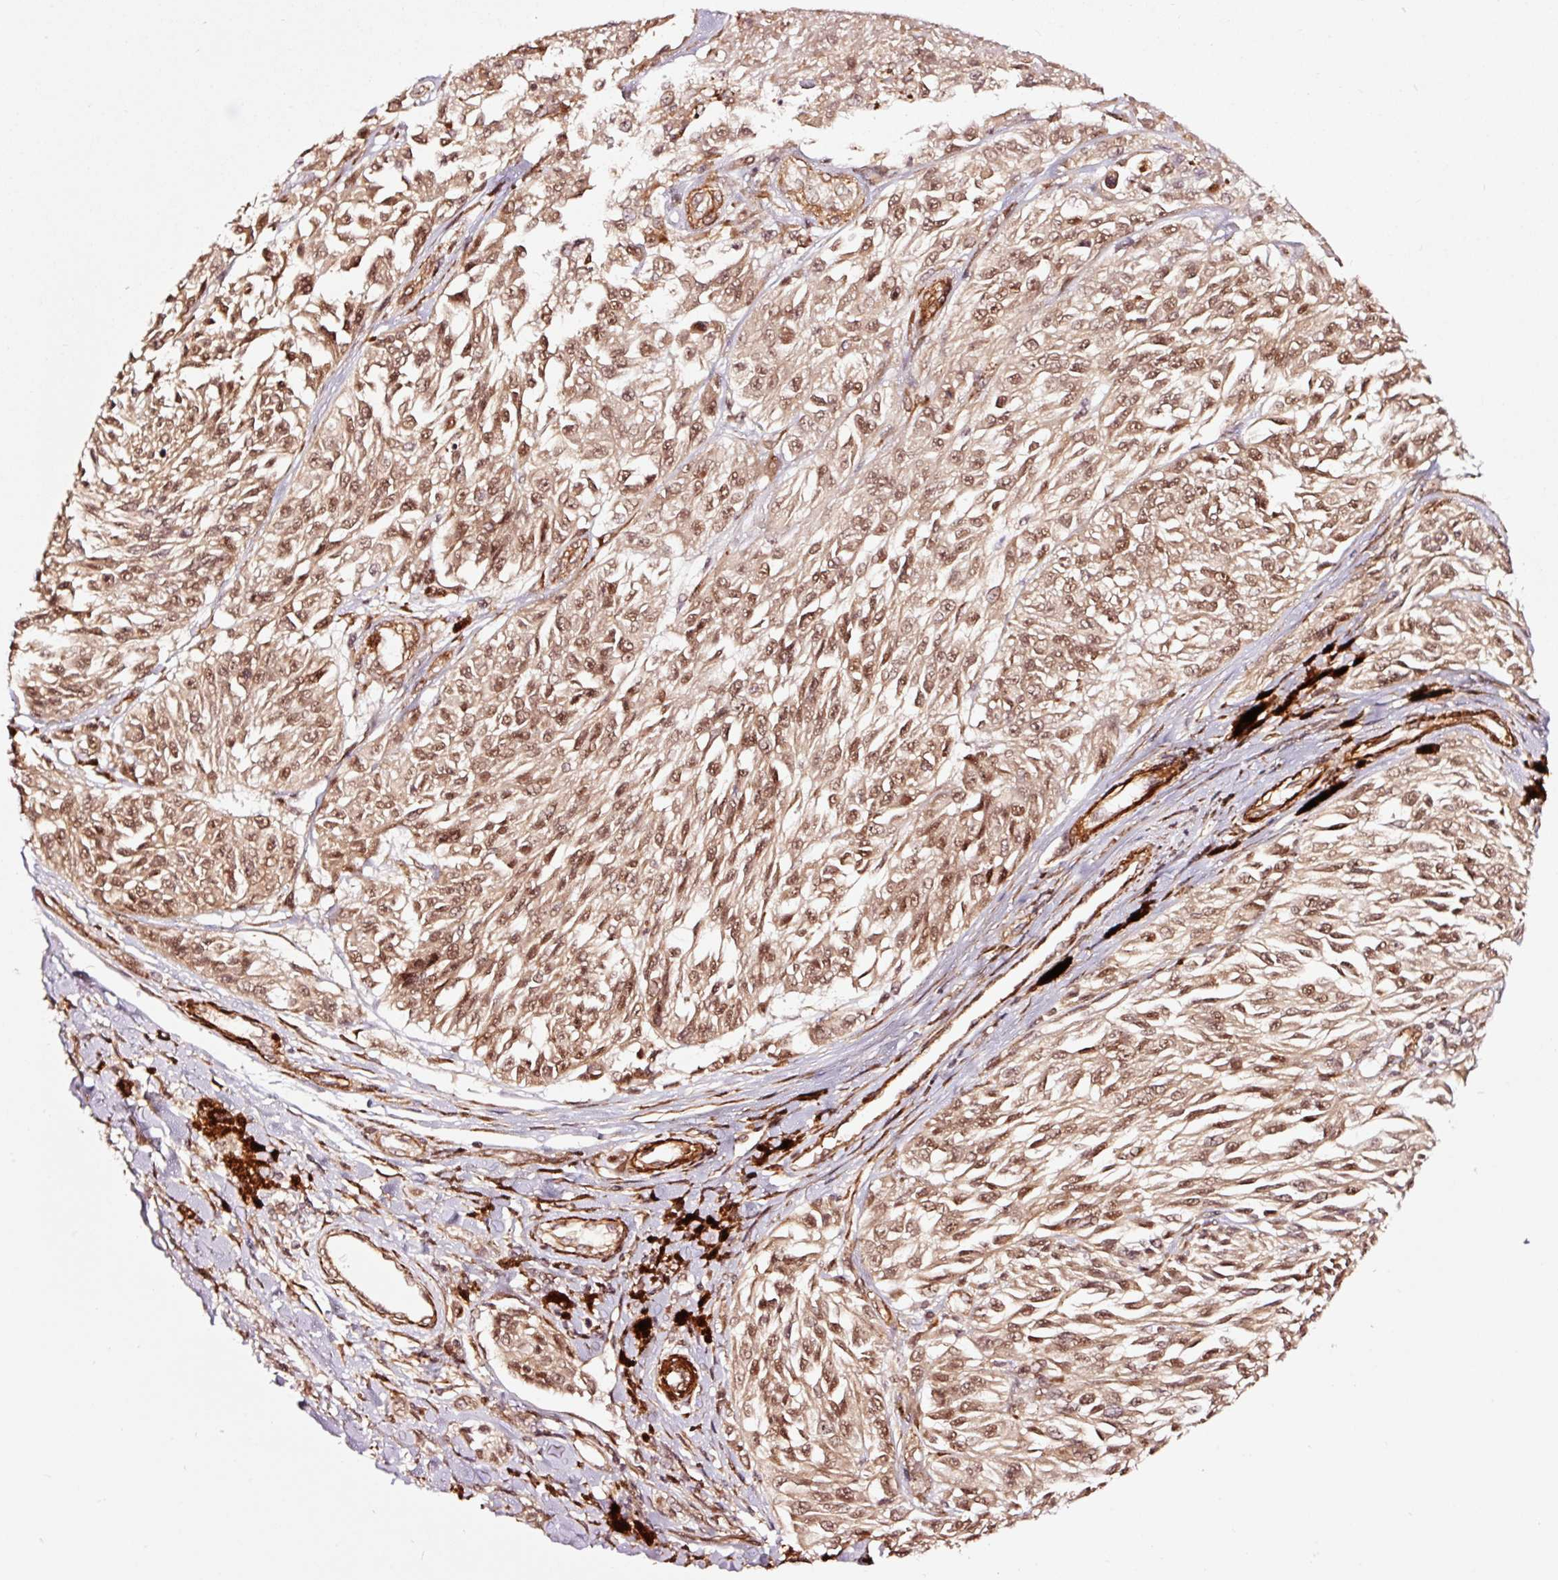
{"staining": {"intensity": "moderate", "quantity": ">75%", "location": "nuclear"}, "tissue": "melanoma", "cell_type": "Tumor cells", "image_type": "cancer", "snomed": [{"axis": "morphology", "description": "Malignant melanoma, NOS"}, {"axis": "topography", "description": "Skin"}], "caption": "A brown stain labels moderate nuclear staining of a protein in human malignant melanoma tumor cells.", "gene": "TPM1", "patient": {"sex": "male", "age": 94}}